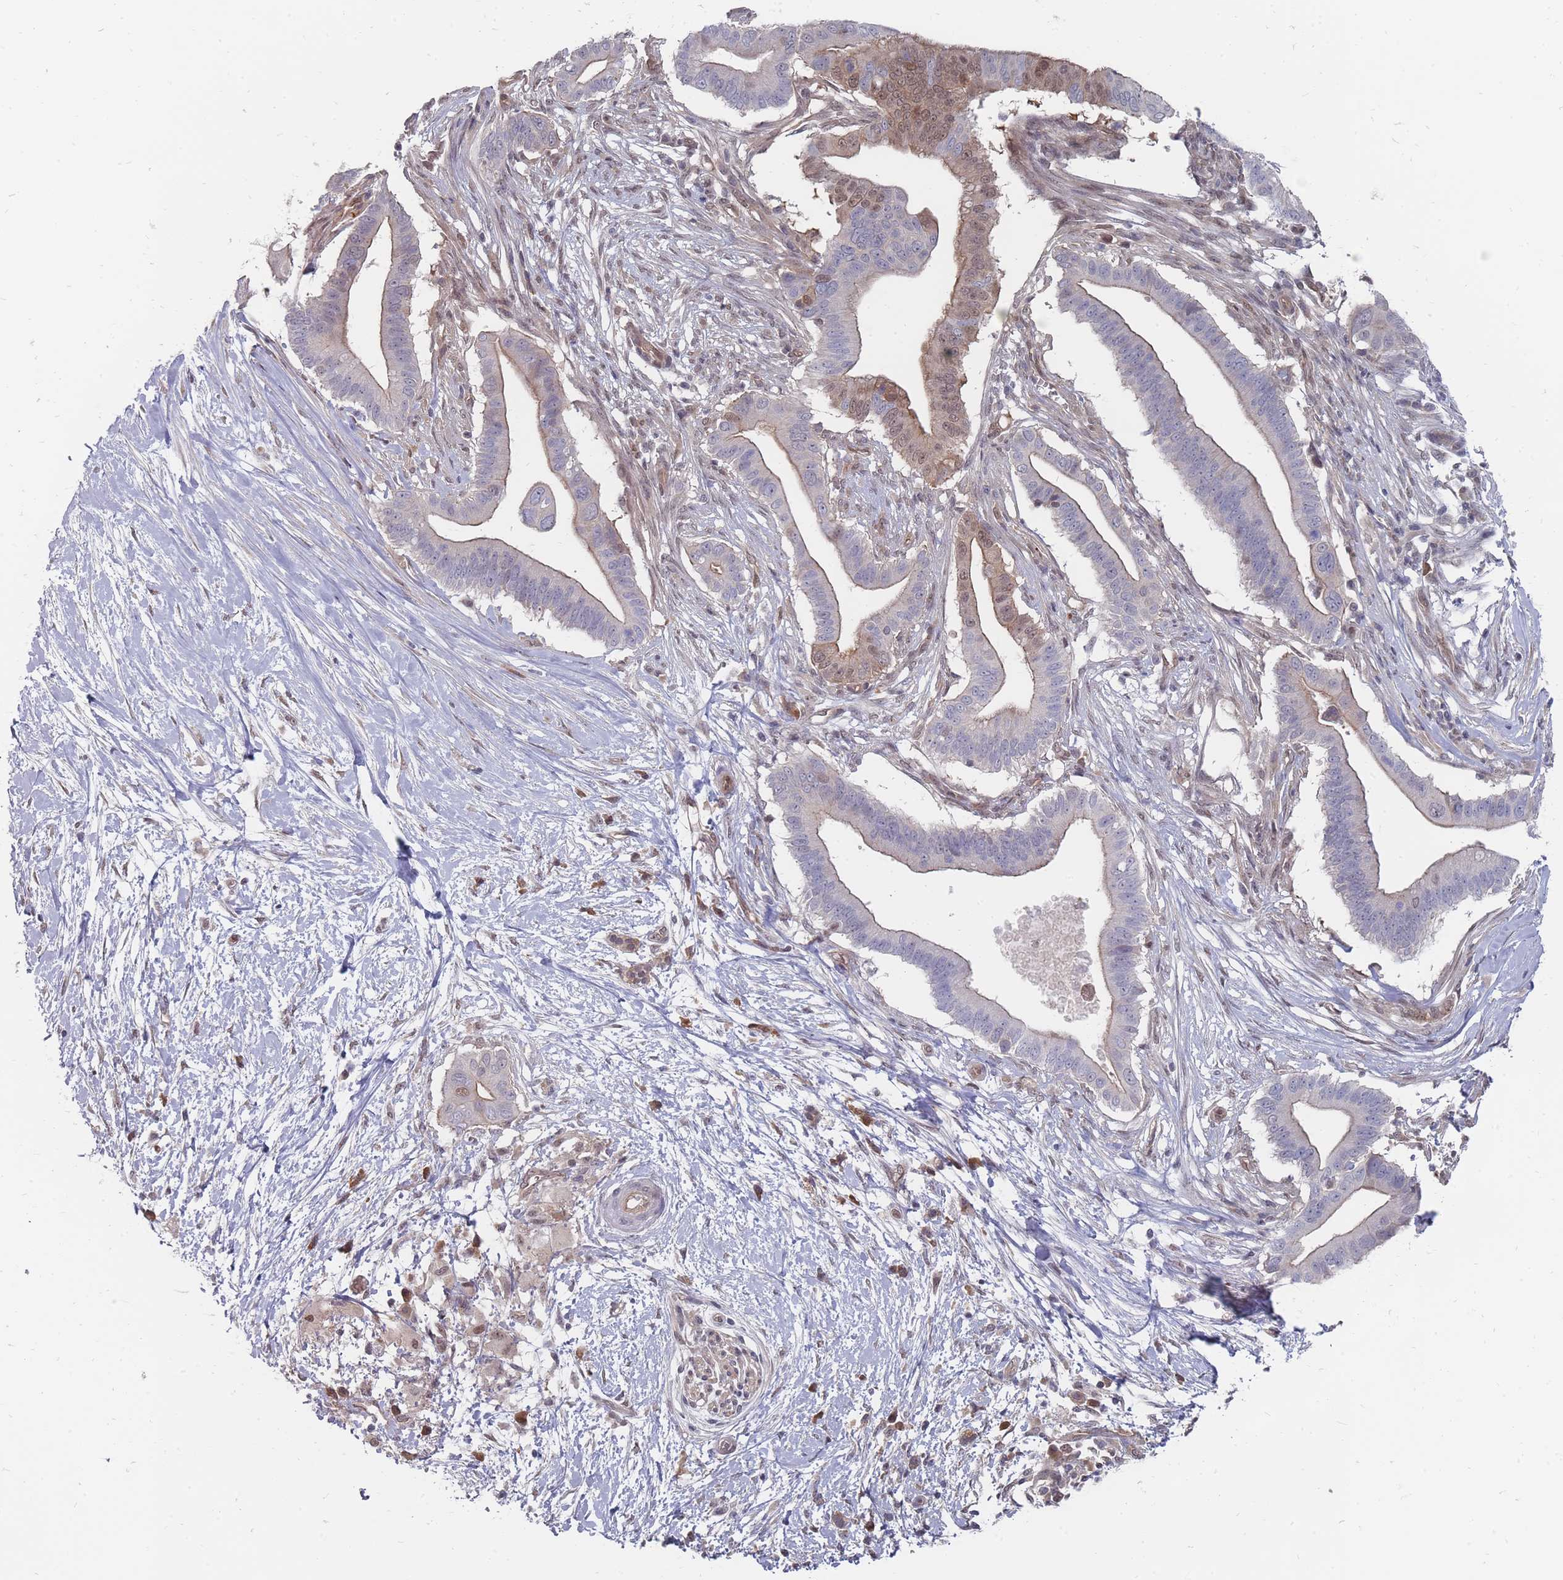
{"staining": {"intensity": "moderate", "quantity": "25%-75%", "location": "cytoplasmic/membranous,nuclear"}, "tissue": "pancreatic cancer", "cell_type": "Tumor cells", "image_type": "cancer", "snomed": [{"axis": "morphology", "description": "Adenocarcinoma, NOS"}, {"axis": "topography", "description": "Pancreas"}], "caption": "Immunohistochemistry of human adenocarcinoma (pancreatic) displays medium levels of moderate cytoplasmic/membranous and nuclear expression in approximately 25%-75% of tumor cells.", "gene": "NKD1", "patient": {"sex": "male", "age": 68}}